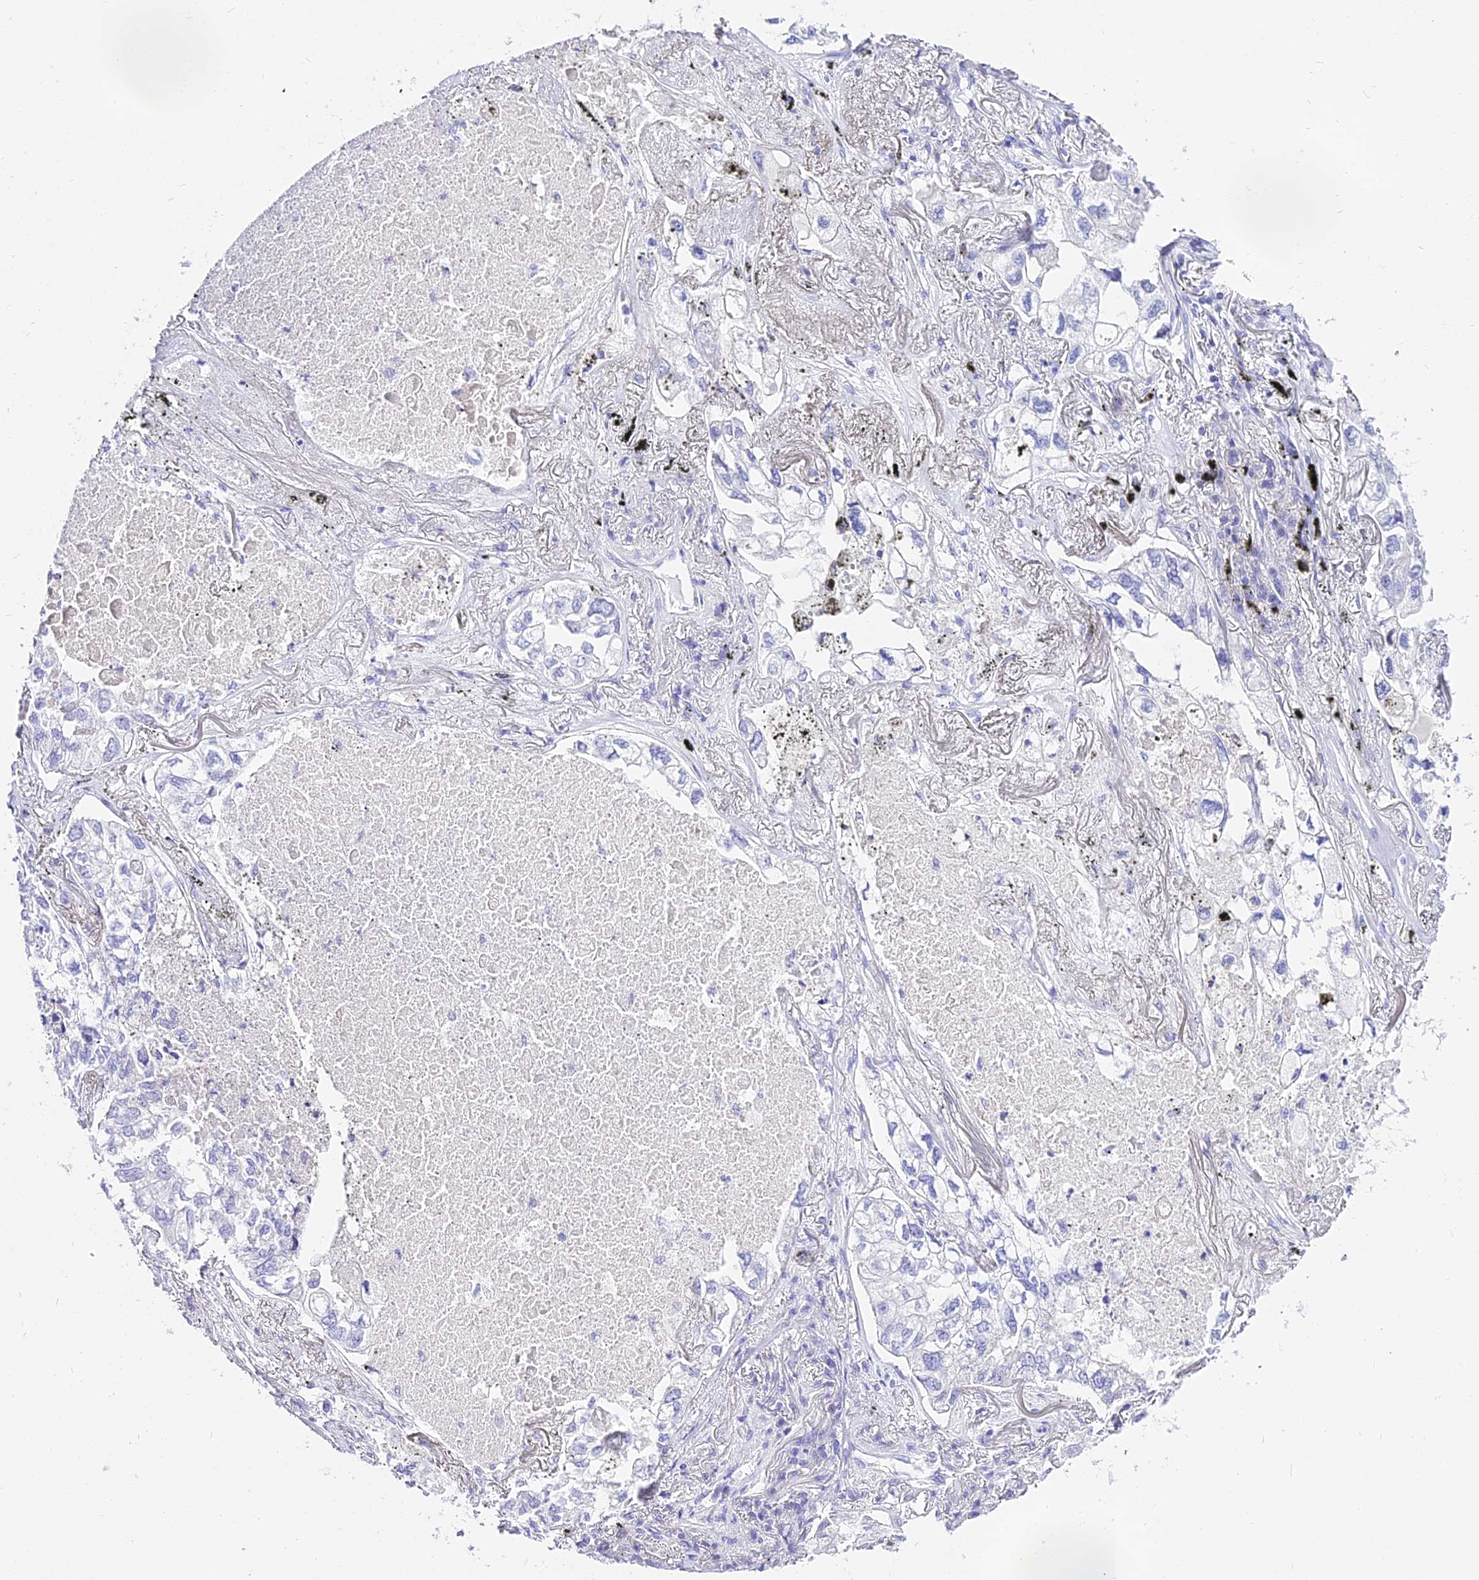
{"staining": {"intensity": "negative", "quantity": "none", "location": "none"}, "tissue": "lung cancer", "cell_type": "Tumor cells", "image_type": "cancer", "snomed": [{"axis": "morphology", "description": "Adenocarcinoma, NOS"}, {"axis": "topography", "description": "Lung"}], "caption": "Protein analysis of lung cancer (adenocarcinoma) reveals no significant positivity in tumor cells.", "gene": "CARD18", "patient": {"sex": "male", "age": 65}}